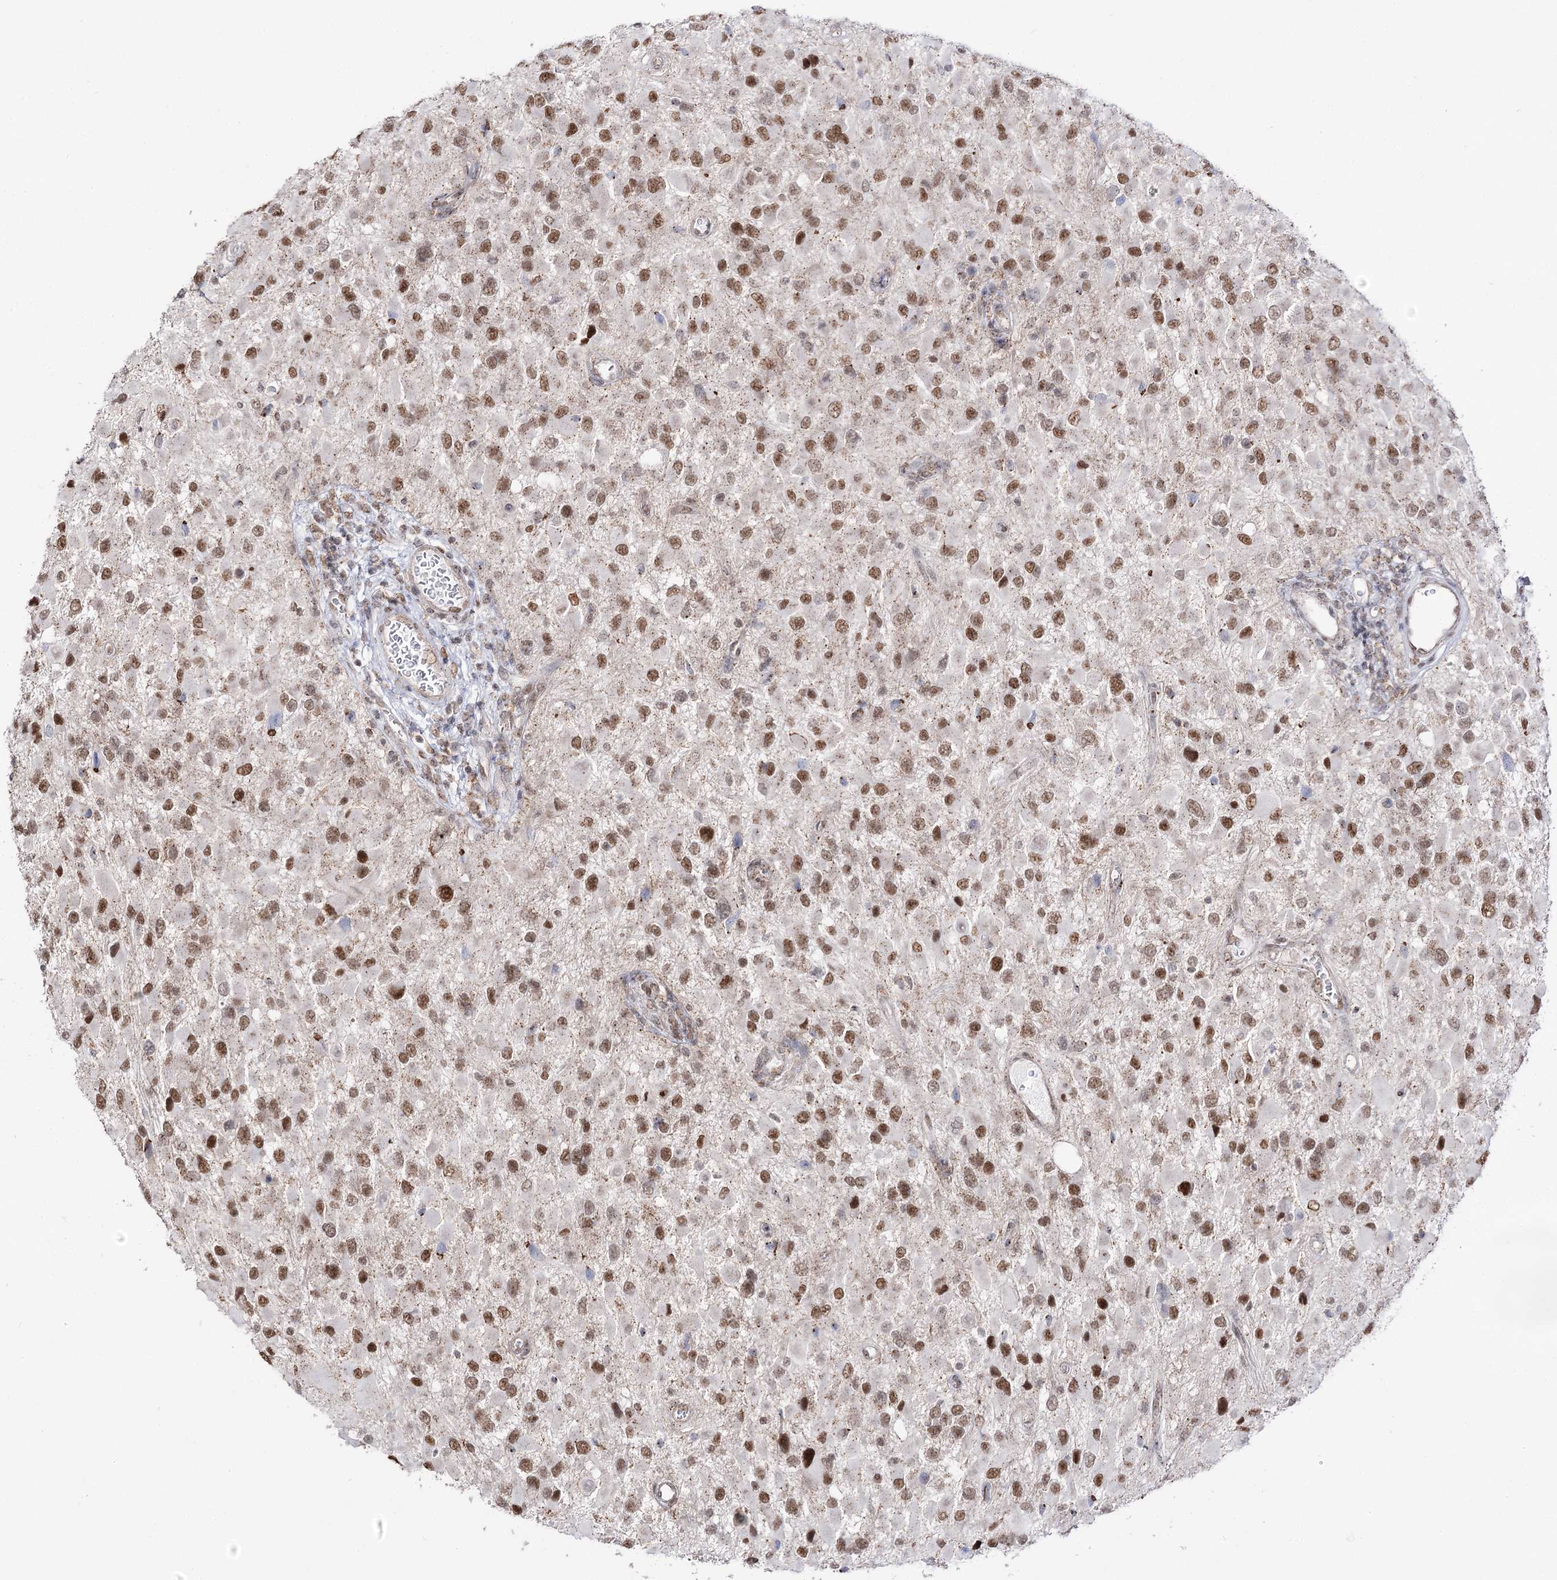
{"staining": {"intensity": "moderate", "quantity": ">75%", "location": "nuclear"}, "tissue": "glioma", "cell_type": "Tumor cells", "image_type": "cancer", "snomed": [{"axis": "morphology", "description": "Glioma, malignant, High grade"}, {"axis": "topography", "description": "Brain"}], "caption": "This micrograph demonstrates malignant high-grade glioma stained with IHC to label a protein in brown. The nuclear of tumor cells show moderate positivity for the protein. Nuclei are counter-stained blue.", "gene": "VGLL4", "patient": {"sex": "male", "age": 53}}